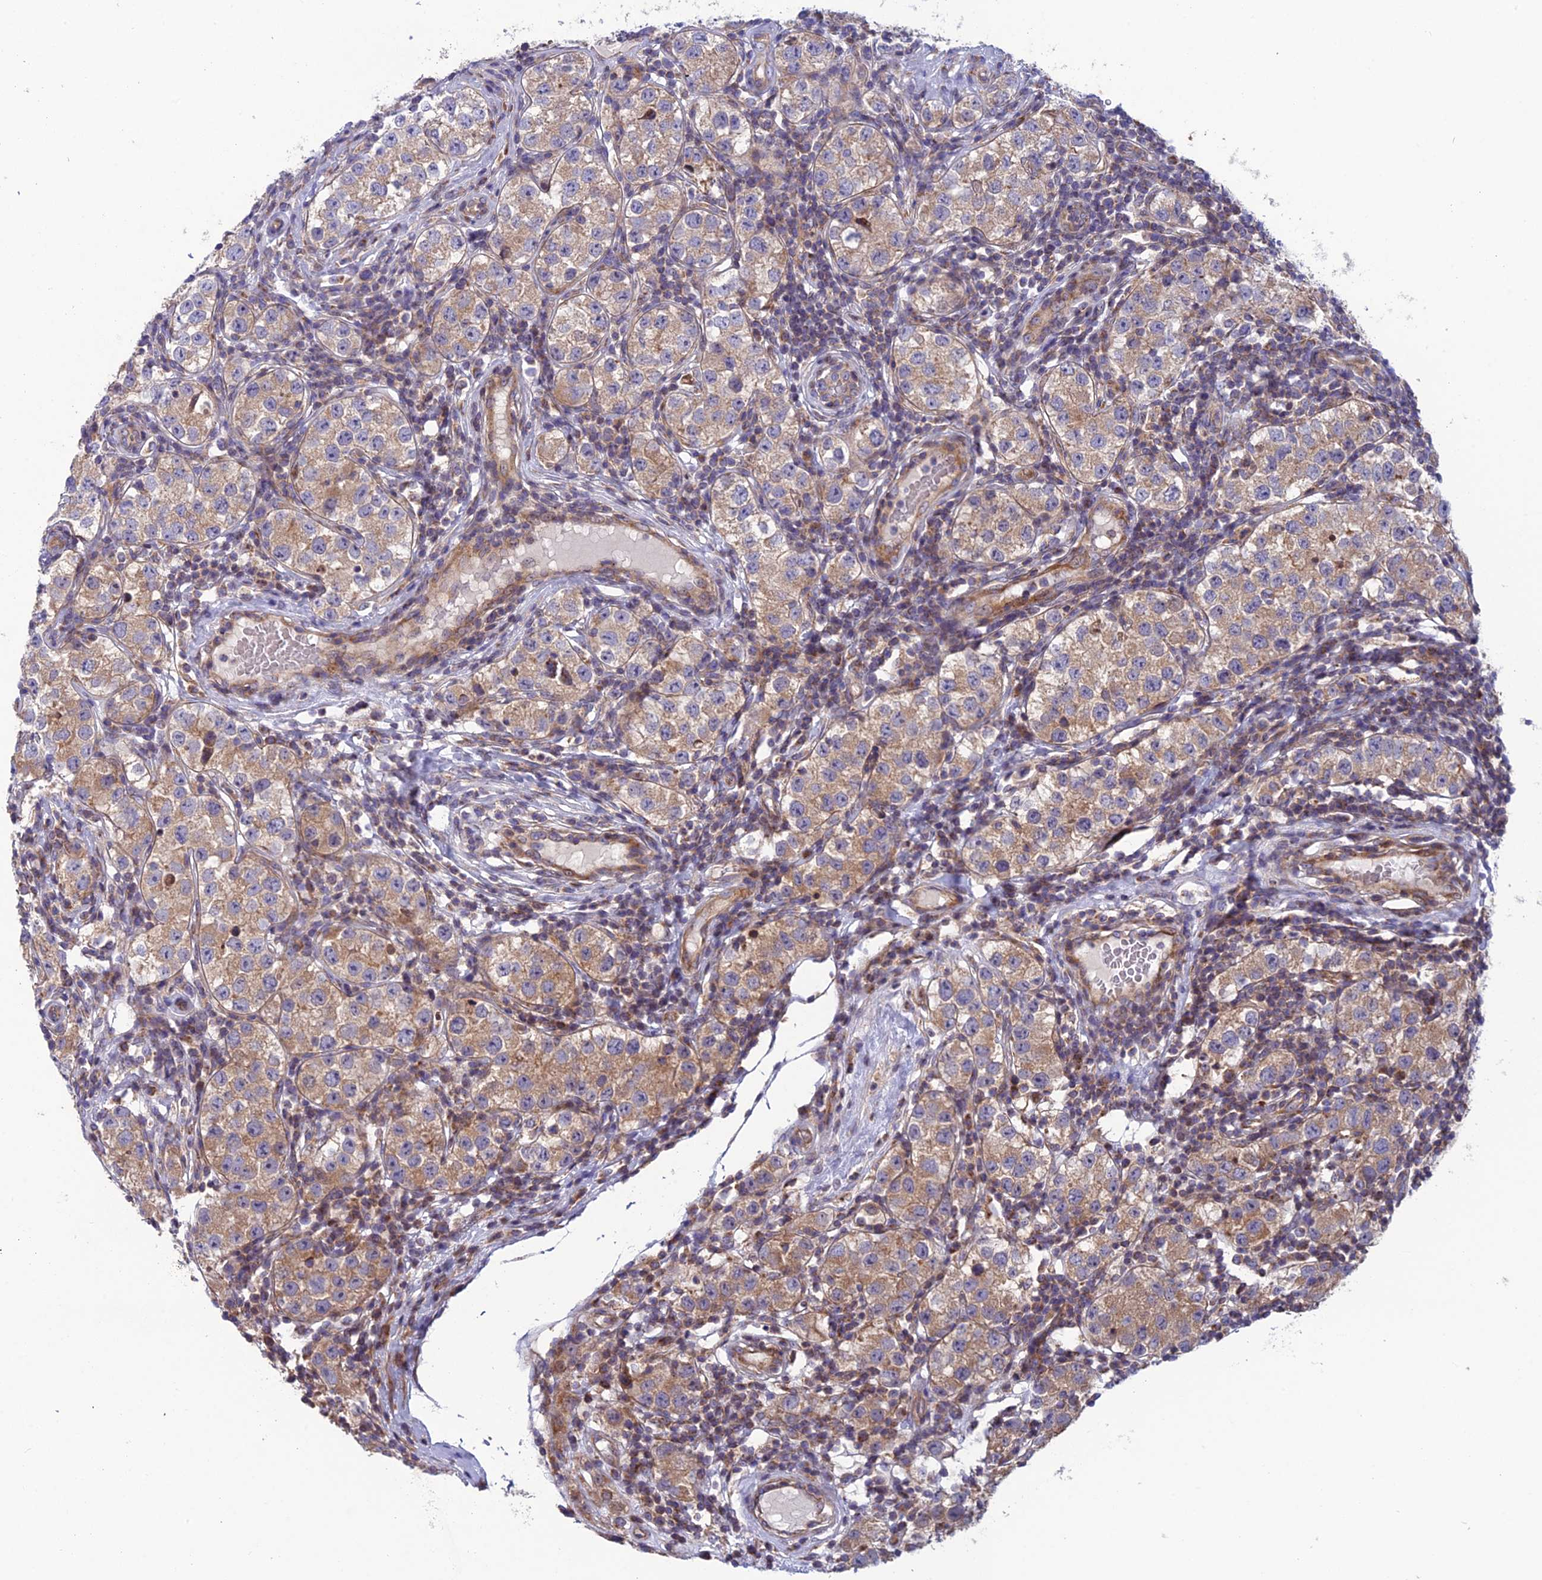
{"staining": {"intensity": "moderate", "quantity": ">75%", "location": "cytoplasmic/membranous"}, "tissue": "testis cancer", "cell_type": "Tumor cells", "image_type": "cancer", "snomed": [{"axis": "morphology", "description": "Seminoma, NOS"}, {"axis": "topography", "description": "Testis"}], "caption": "Tumor cells show medium levels of moderate cytoplasmic/membranous positivity in about >75% of cells in testis cancer (seminoma). The staining was performed using DAB (3,3'-diaminobenzidine) to visualize the protein expression in brown, while the nuclei were stained in blue with hematoxylin (Magnification: 20x).", "gene": "BLTP2", "patient": {"sex": "male", "age": 34}}